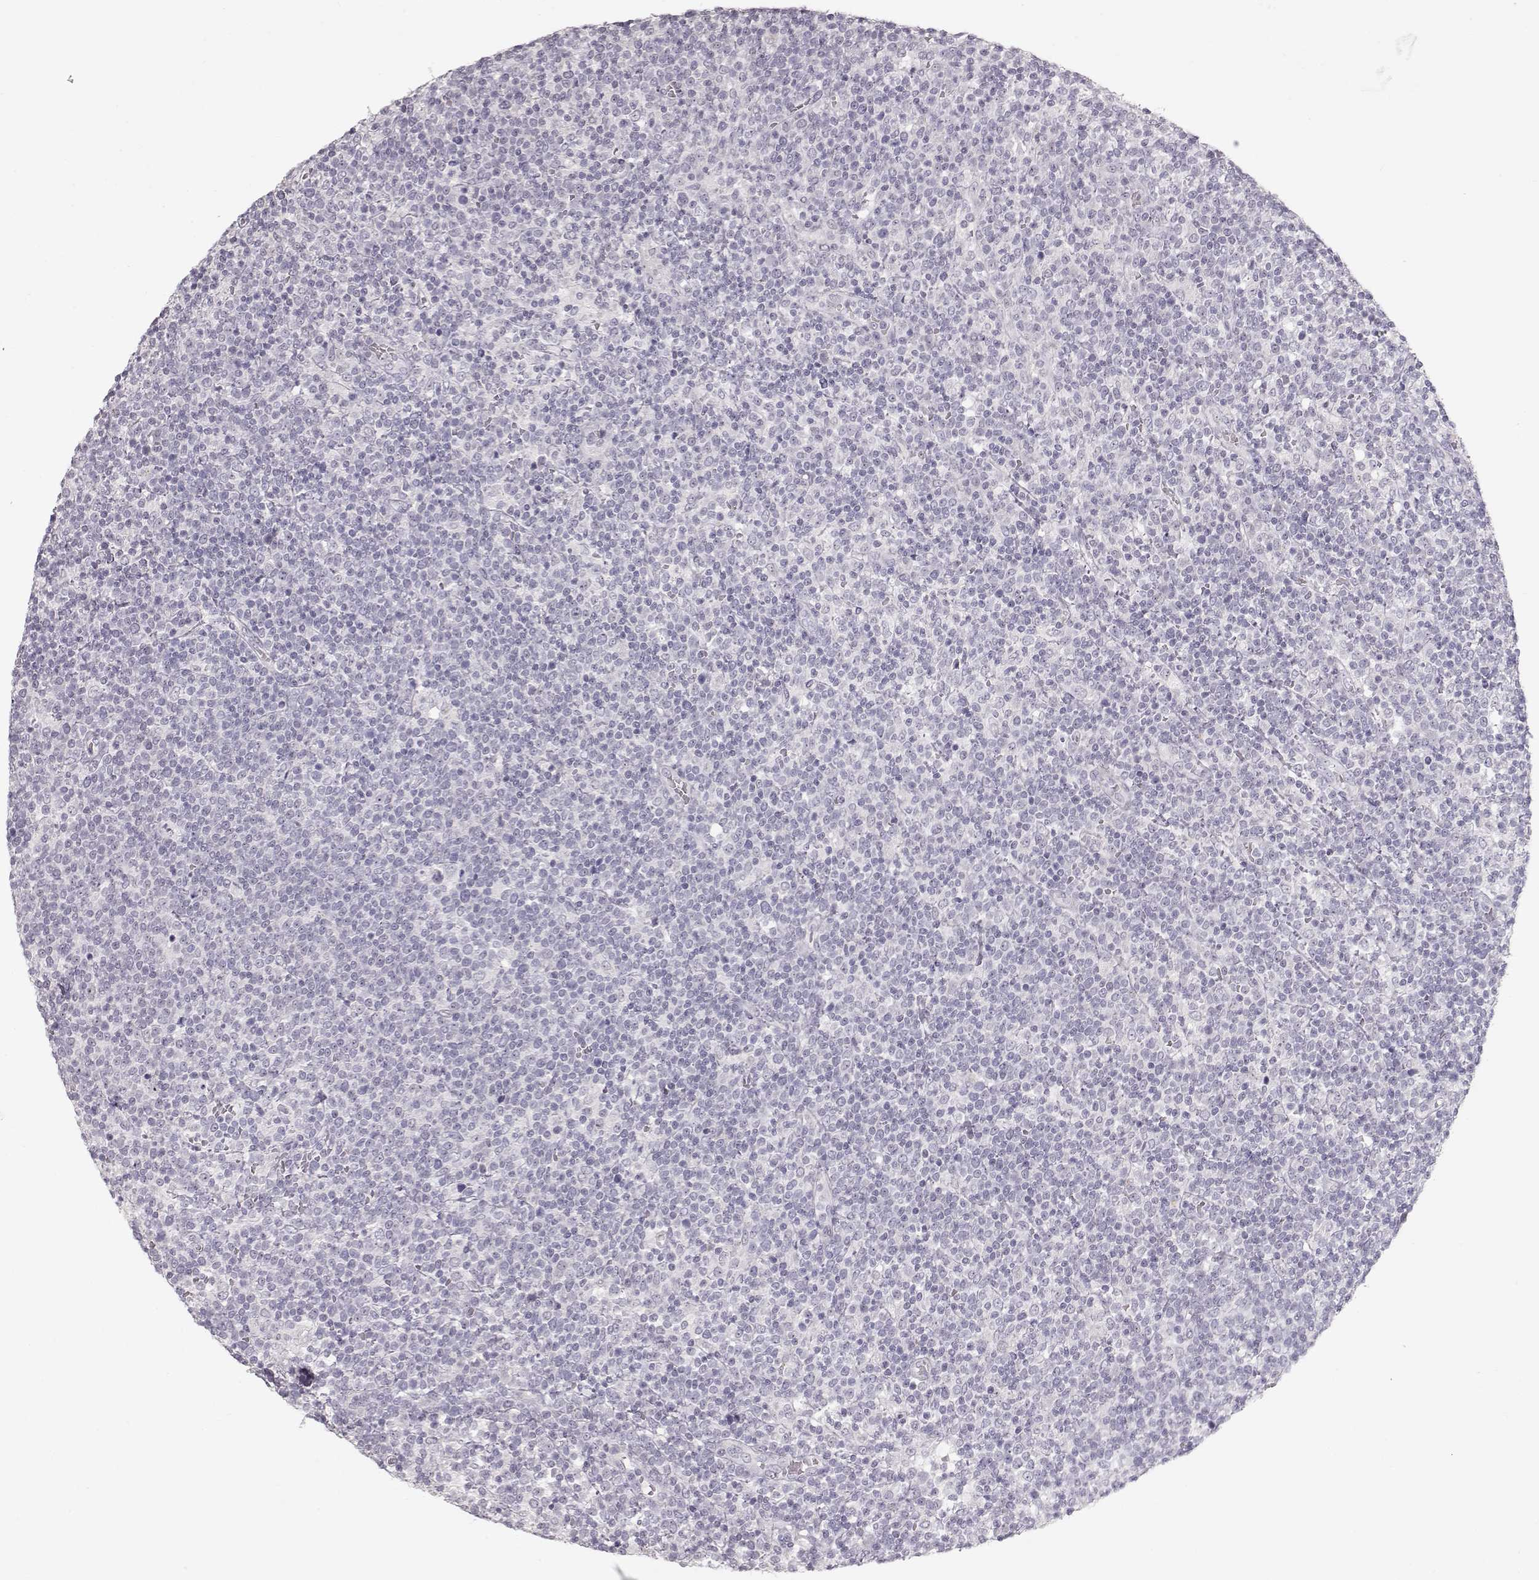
{"staining": {"intensity": "negative", "quantity": "none", "location": "none"}, "tissue": "lymphoma", "cell_type": "Tumor cells", "image_type": "cancer", "snomed": [{"axis": "morphology", "description": "Malignant lymphoma, non-Hodgkin's type, High grade"}, {"axis": "topography", "description": "Lymph node"}], "caption": "Immunohistochemical staining of human malignant lymphoma, non-Hodgkin's type (high-grade) exhibits no significant positivity in tumor cells. (Brightfield microscopy of DAB immunohistochemistry at high magnification).", "gene": "FAM205A", "patient": {"sex": "male", "age": 61}}